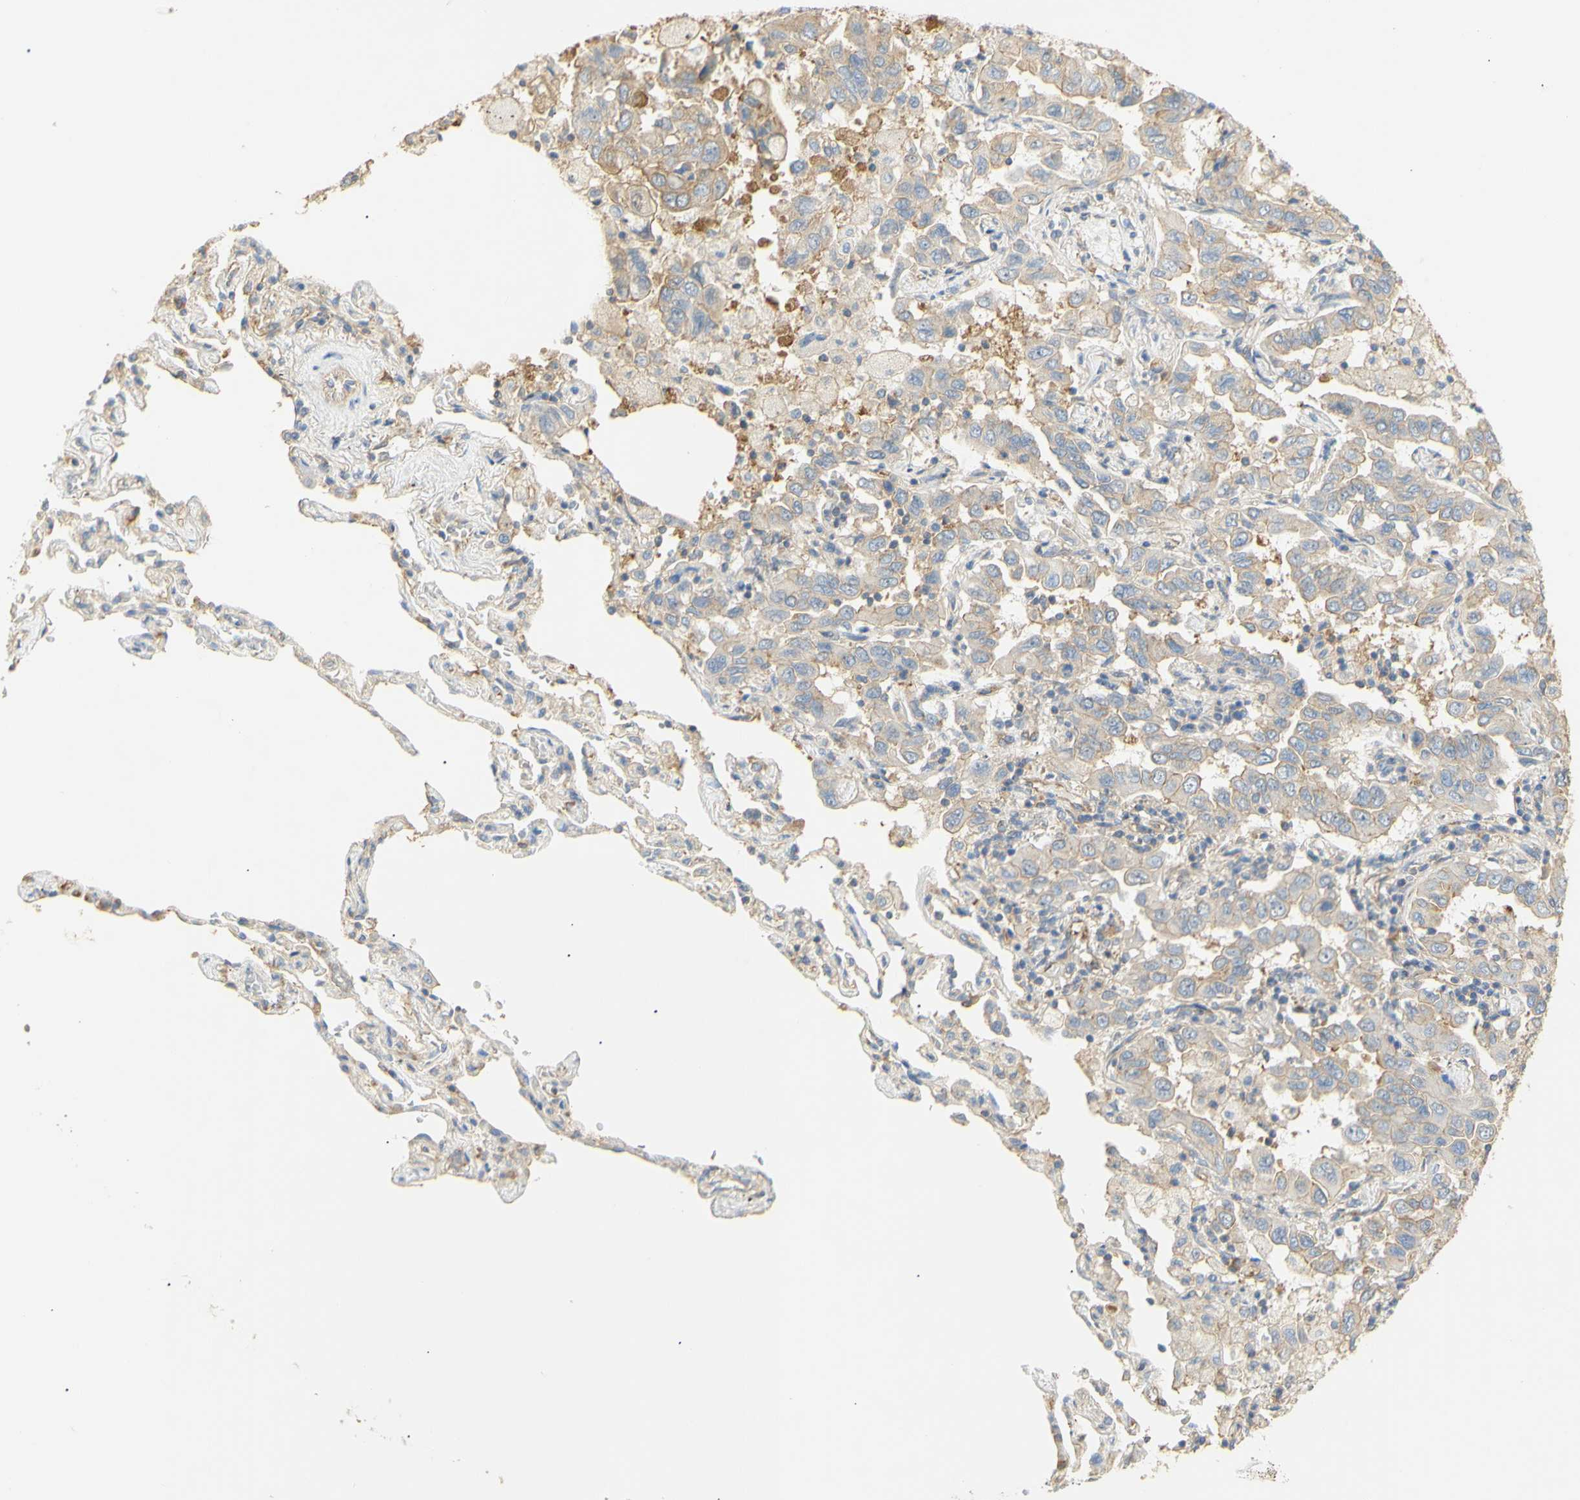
{"staining": {"intensity": "moderate", "quantity": "<25%", "location": "cytoplasmic/membranous"}, "tissue": "lung cancer", "cell_type": "Tumor cells", "image_type": "cancer", "snomed": [{"axis": "morphology", "description": "Adenocarcinoma, NOS"}, {"axis": "topography", "description": "Lung"}], "caption": "Protein expression by immunohistochemistry exhibits moderate cytoplasmic/membranous expression in about <25% of tumor cells in lung cancer.", "gene": "KCNE4", "patient": {"sex": "male", "age": 64}}